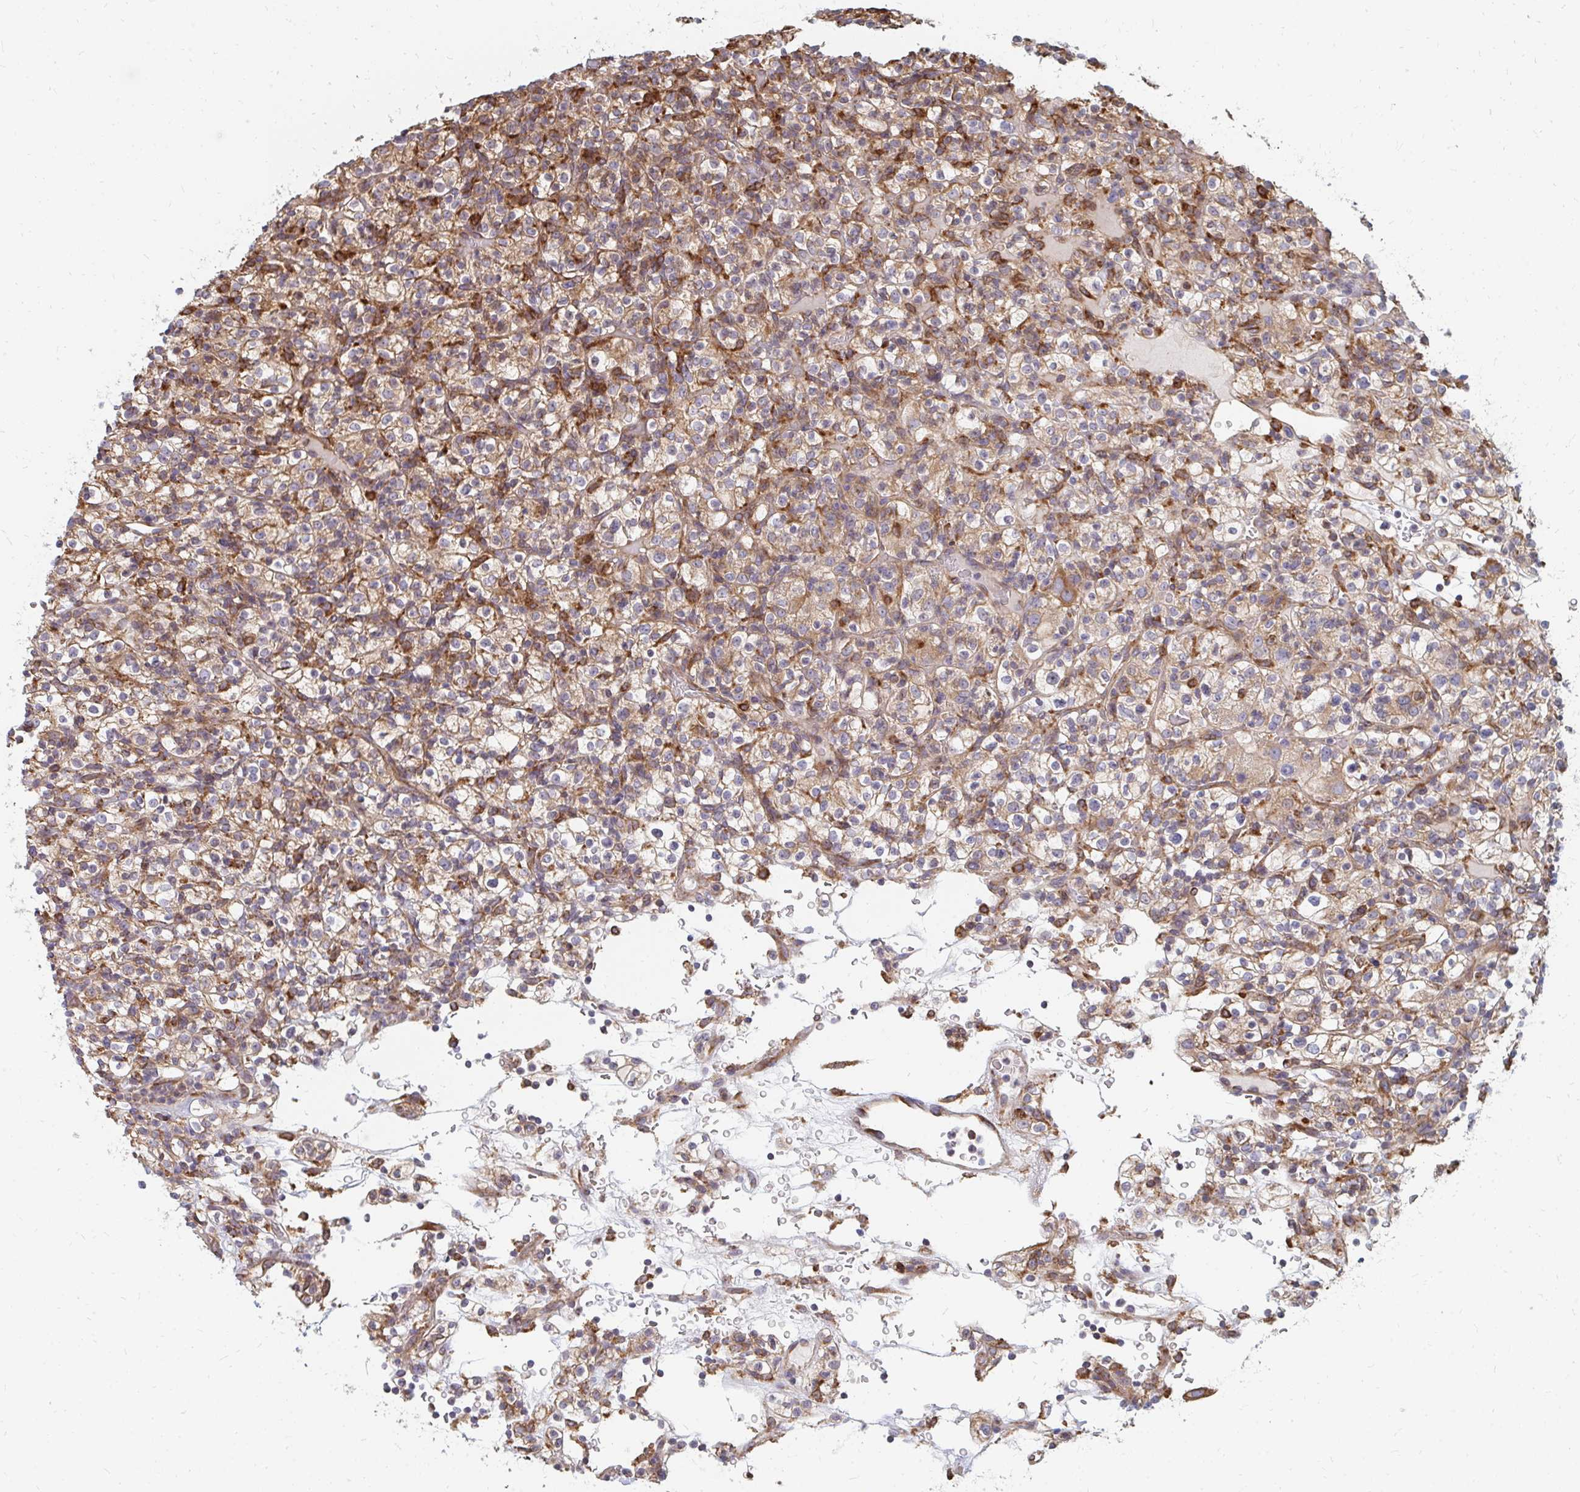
{"staining": {"intensity": "weak", "quantity": ">75%", "location": "cytoplasmic/membranous"}, "tissue": "renal cancer", "cell_type": "Tumor cells", "image_type": "cancer", "snomed": [{"axis": "morphology", "description": "Normal tissue, NOS"}, {"axis": "morphology", "description": "Adenocarcinoma, NOS"}, {"axis": "topography", "description": "Kidney"}], "caption": "Immunohistochemical staining of adenocarcinoma (renal) exhibits low levels of weak cytoplasmic/membranous protein staining in approximately >75% of tumor cells. Using DAB (3,3'-diaminobenzidine) (brown) and hematoxylin (blue) stains, captured at high magnification using brightfield microscopy.", "gene": "PPP1R13L", "patient": {"sex": "female", "age": 72}}